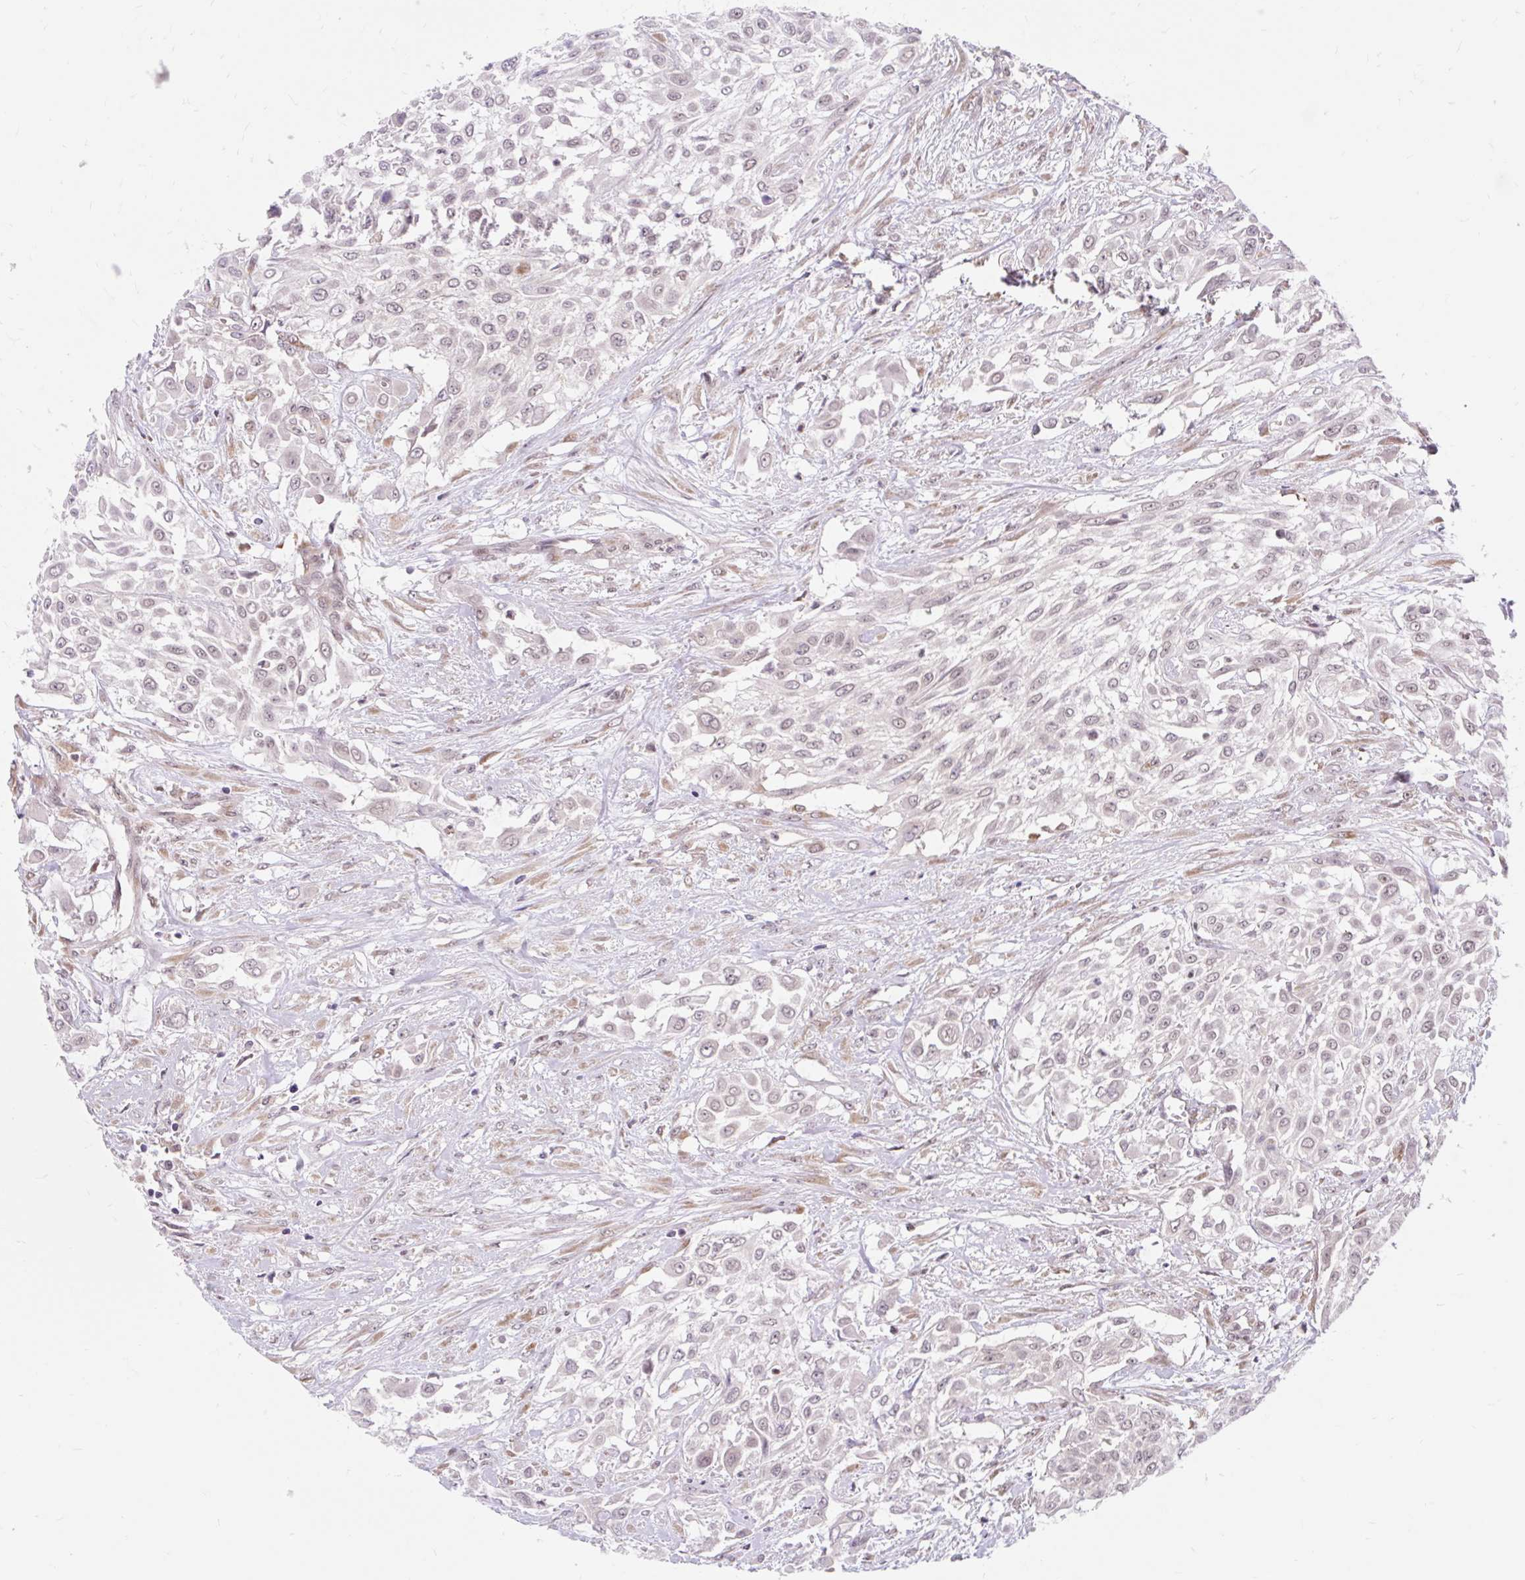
{"staining": {"intensity": "negative", "quantity": "none", "location": "none"}, "tissue": "urothelial cancer", "cell_type": "Tumor cells", "image_type": "cancer", "snomed": [{"axis": "morphology", "description": "Urothelial carcinoma, High grade"}, {"axis": "topography", "description": "Urinary bladder"}], "caption": "Human urothelial cancer stained for a protein using immunohistochemistry demonstrates no expression in tumor cells.", "gene": "SRSF10", "patient": {"sex": "male", "age": 57}}